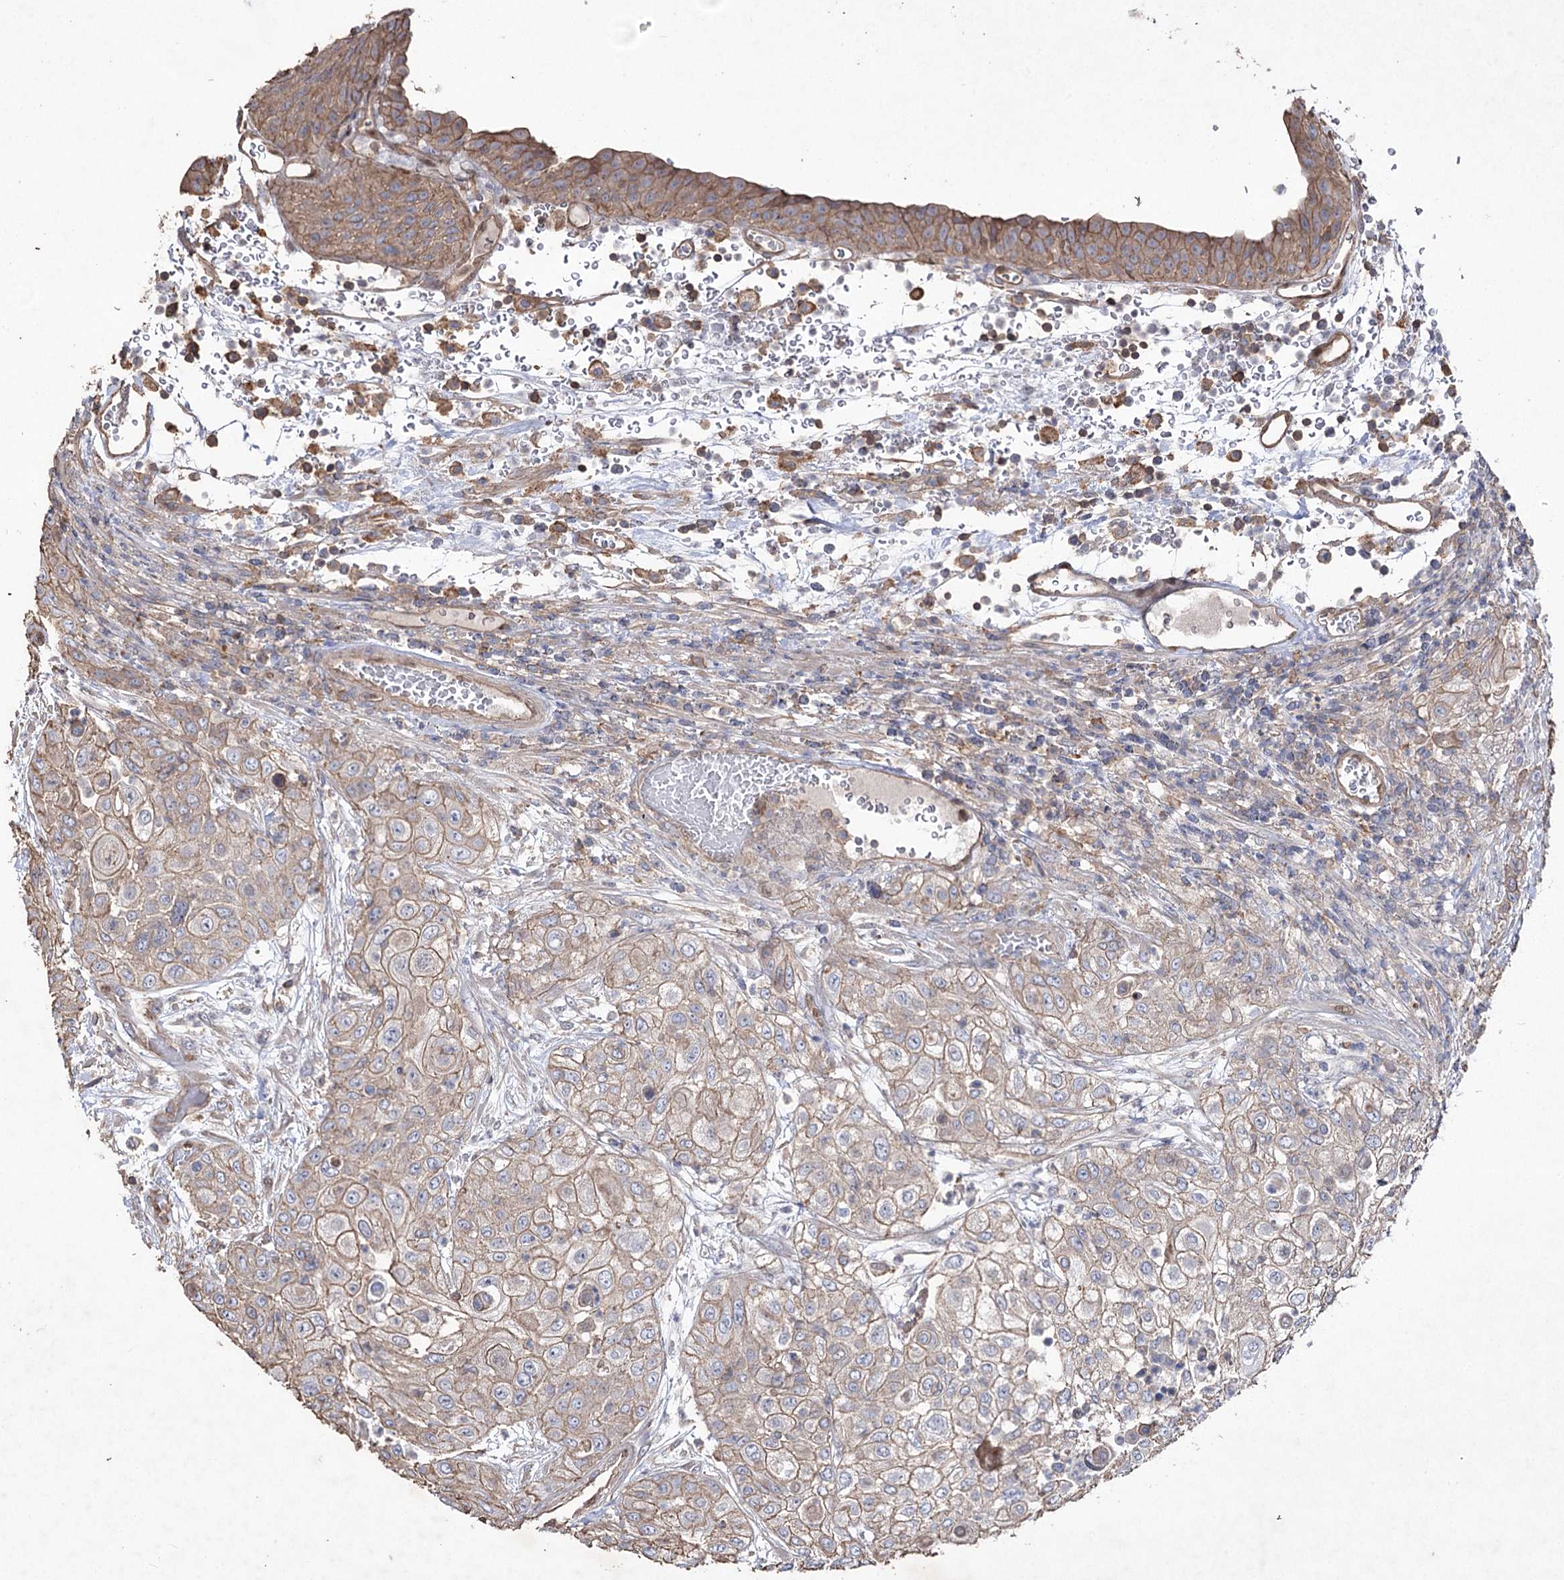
{"staining": {"intensity": "weak", "quantity": ">75%", "location": "cytoplasmic/membranous"}, "tissue": "urothelial cancer", "cell_type": "Tumor cells", "image_type": "cancer", "snomed": [{"axis": "morphology", "description": "Urothelial carcinoma, High grade"}, {"axis": "topography", "description": "Urinary bladder"}], "caption": "IHC image of neoplastic tissue: human urothelial carcinoma (high-grade) stained using IHC displays low levels of weak protein expression localized specifically in the cytoplasmic/membranous of tumor cells, appearing as a cytoplasmic/membranous brown color.", "gene": "FAM13B", "patient": {"sex": "female", "age": 79}}